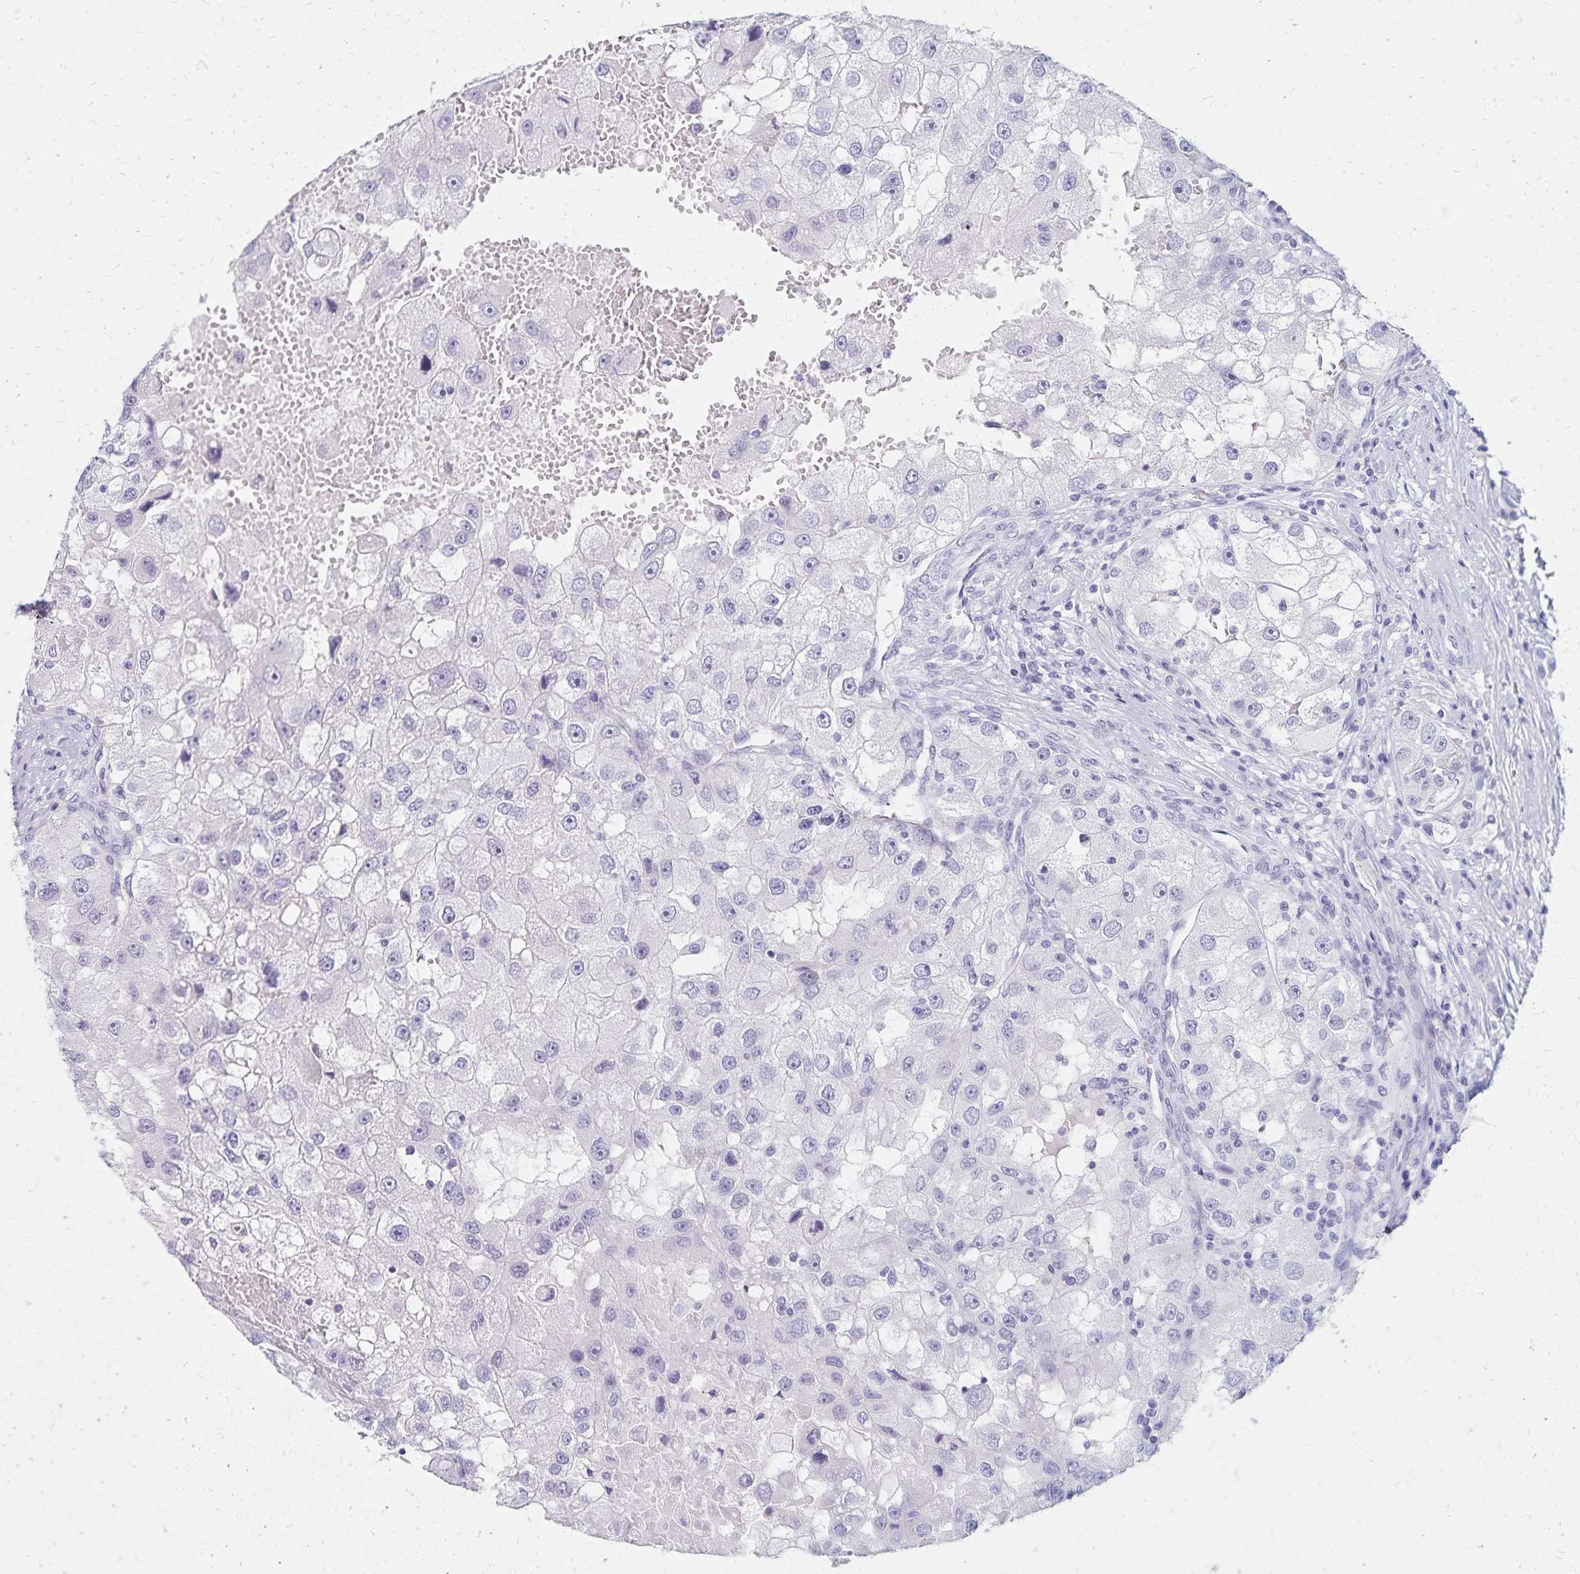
{"staining": {"intensity": "negative", "quantity": "none", "location": "none"}, "tissue": "renal cancer", "cell_type": "Tumor cells", "image_type": "cancer", "snomed": [{"axis": "morphology", "description": "Adenocarcinoma, NOS"}, {"axis": "topography", "description": "Kidney"}], "caption": "Adenocarcinoma (renal) was stained to show a protein in brown. There is no significant positivity in tumor cells.", "gene": "C2orf50", "patient": {"sex": "male", "age": 63}}